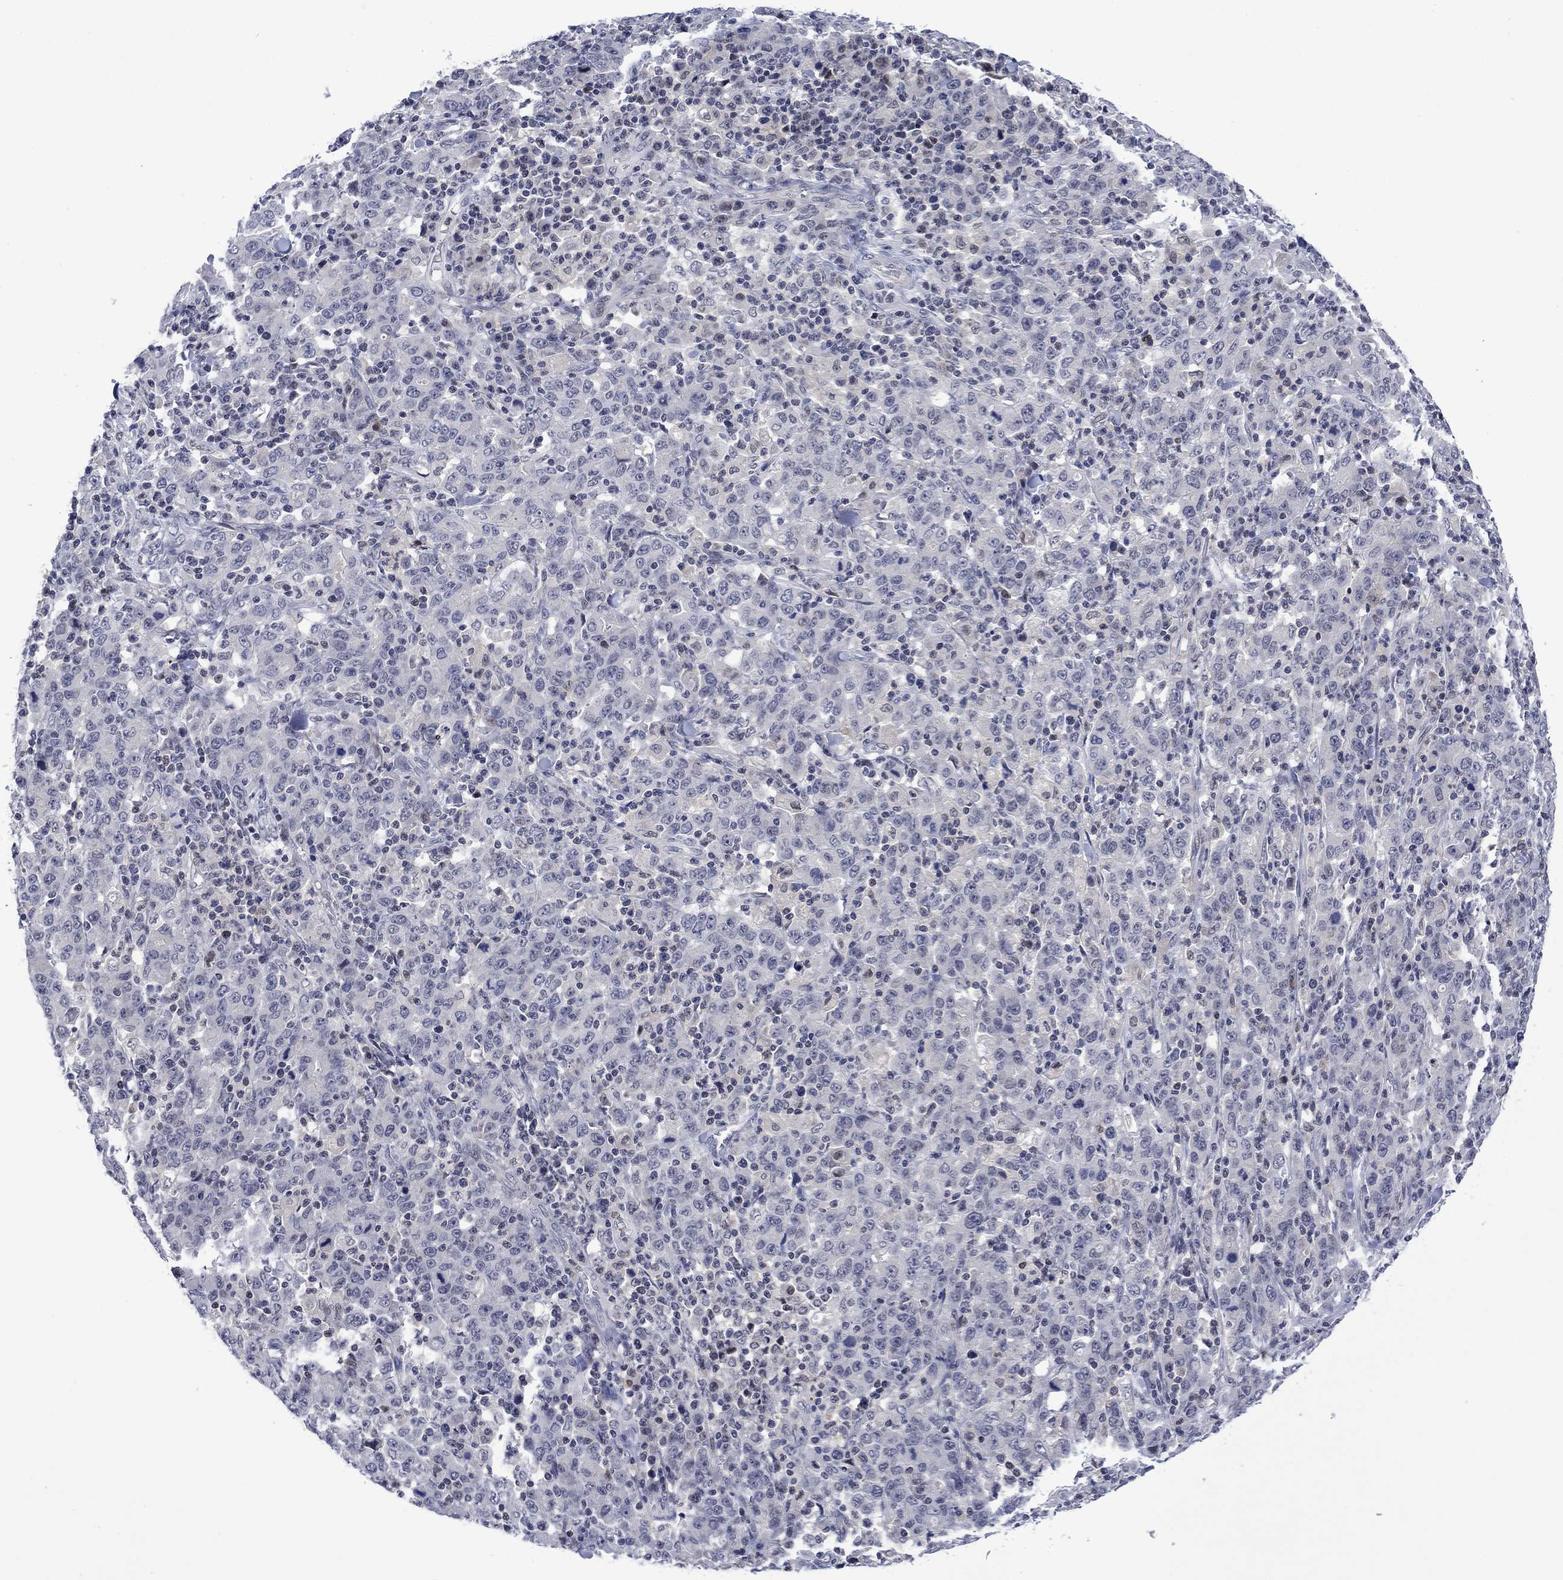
{"staining": {"intensity": "negative", "quantity": "none", "location": "none"}, "tissue": "stomach cancer", "cell_type": "Tumor cells", "image_type": "cancer", "snomed": [{"axis": "morphology", "description": "Adenocarcinoma, NOS"}, {"axis": "topography", "description": "Stomach, upper"}], "caption": "Tumor cells show no significant protein staining in adenocarcinoma (stomach).", "gene": "AGL", "patient": {"sex": "male", "age": 69}}